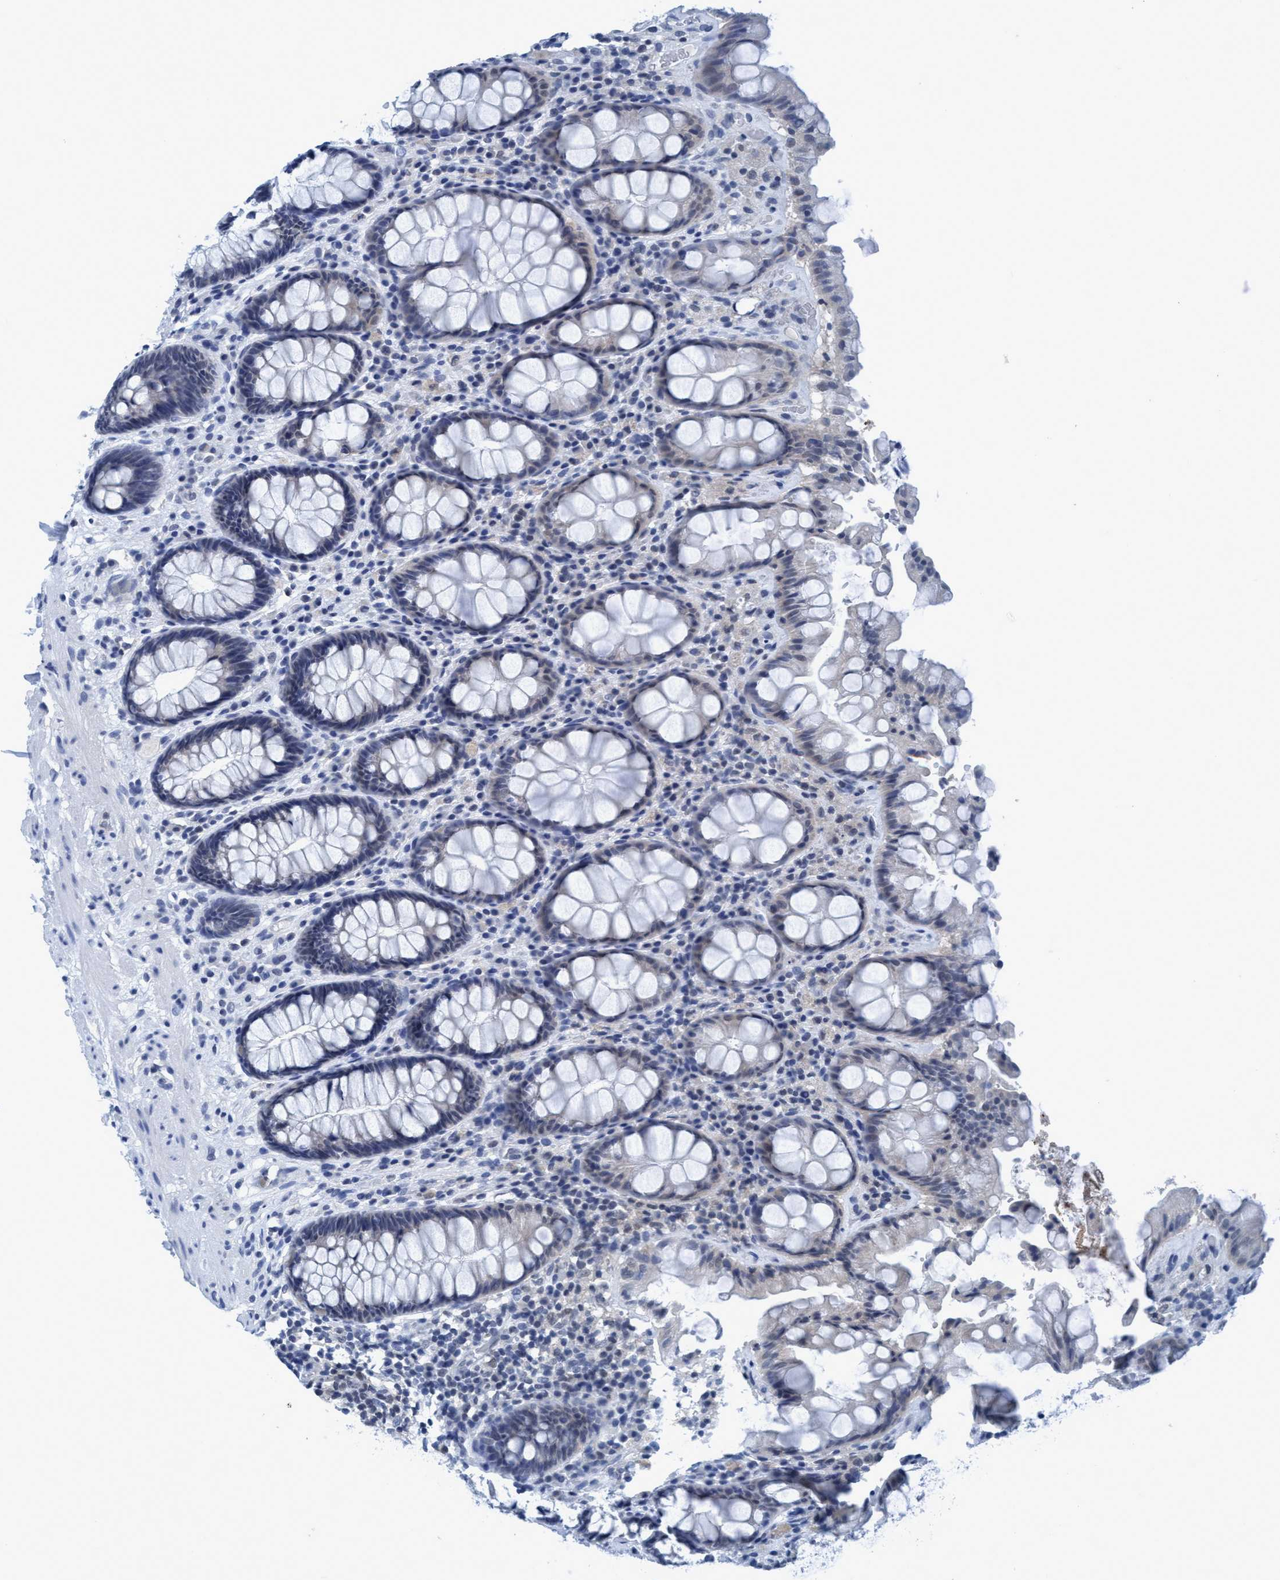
{"staining": {"intensity": "negative", "quantity": "none", "location": "none"}, "tissue": "rectum", "cell_type": "Glandular cells", "image_type": "normal", "snomed": [{"axis": "morphology", "description": "Normal tissue, NOS"}, {"axis": "topography", "description": "Rectum"}], "caption": "This histopathology image is of normal rectum stained with IHC to label a protein in brown with the nuclei are counter-stained blue. There is no staining in glandular cells.", "gene": "DNAI1", "patient": {"sex": "male", "age": 64}}